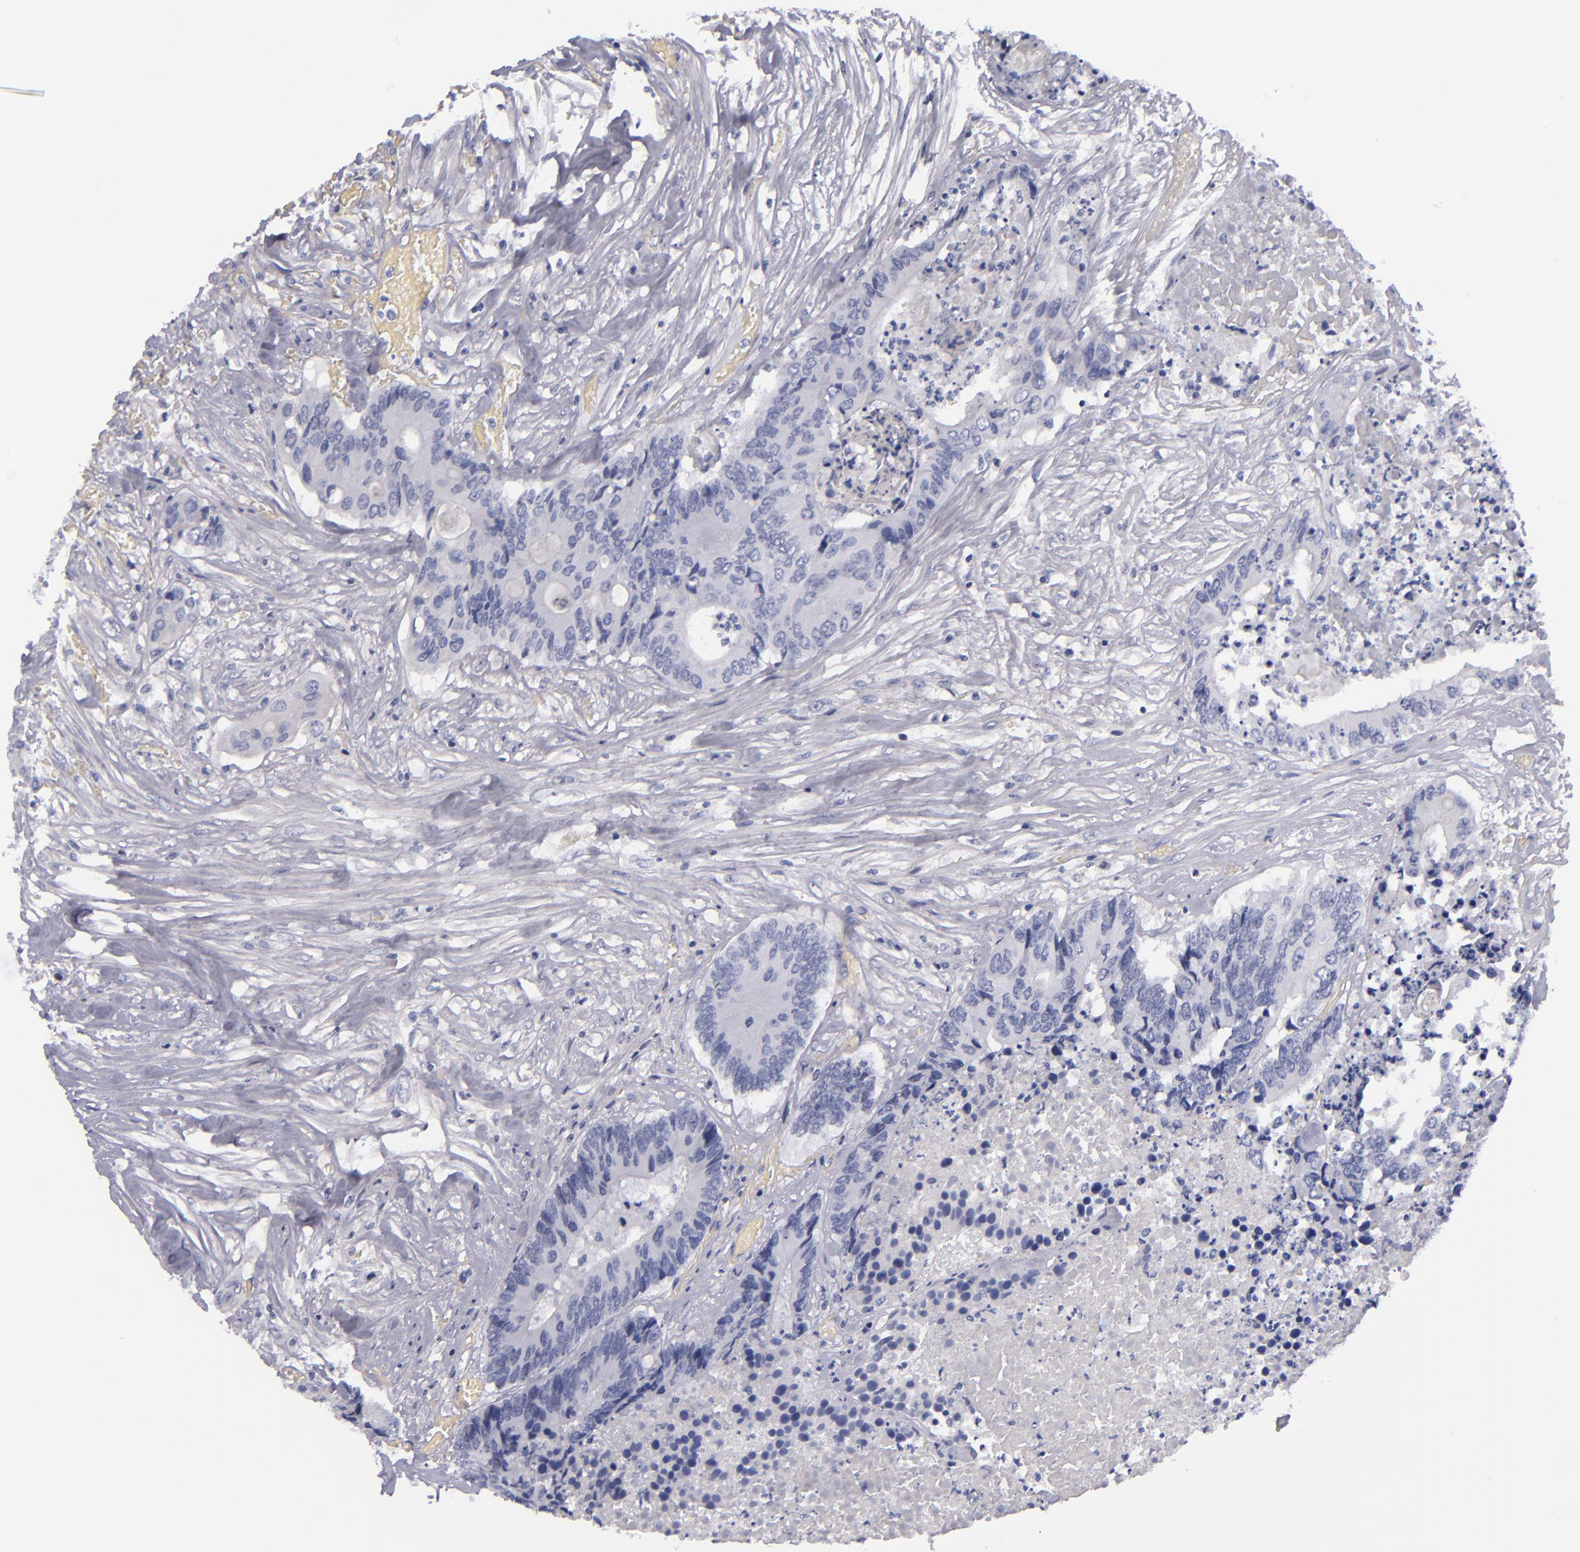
{"staining": {"intensity": "weak", "quantity": "<25%", "location": "nuclear"}, "tissue": "colorectal cancer", "cell_type": "Tumor cells", "image_type": "cancer", "snomed": [{"axis": "morphology", "description": "Adenocarcinoma, NOS"}, {"axis": "topography", "description": "Rectum"}], "caption": "Immunohistochemical staining of colorectal cancer reveals no significant staining in tumor cells.", "gene": "MCM7", "patient": {"sex": "male", "age": 55}}